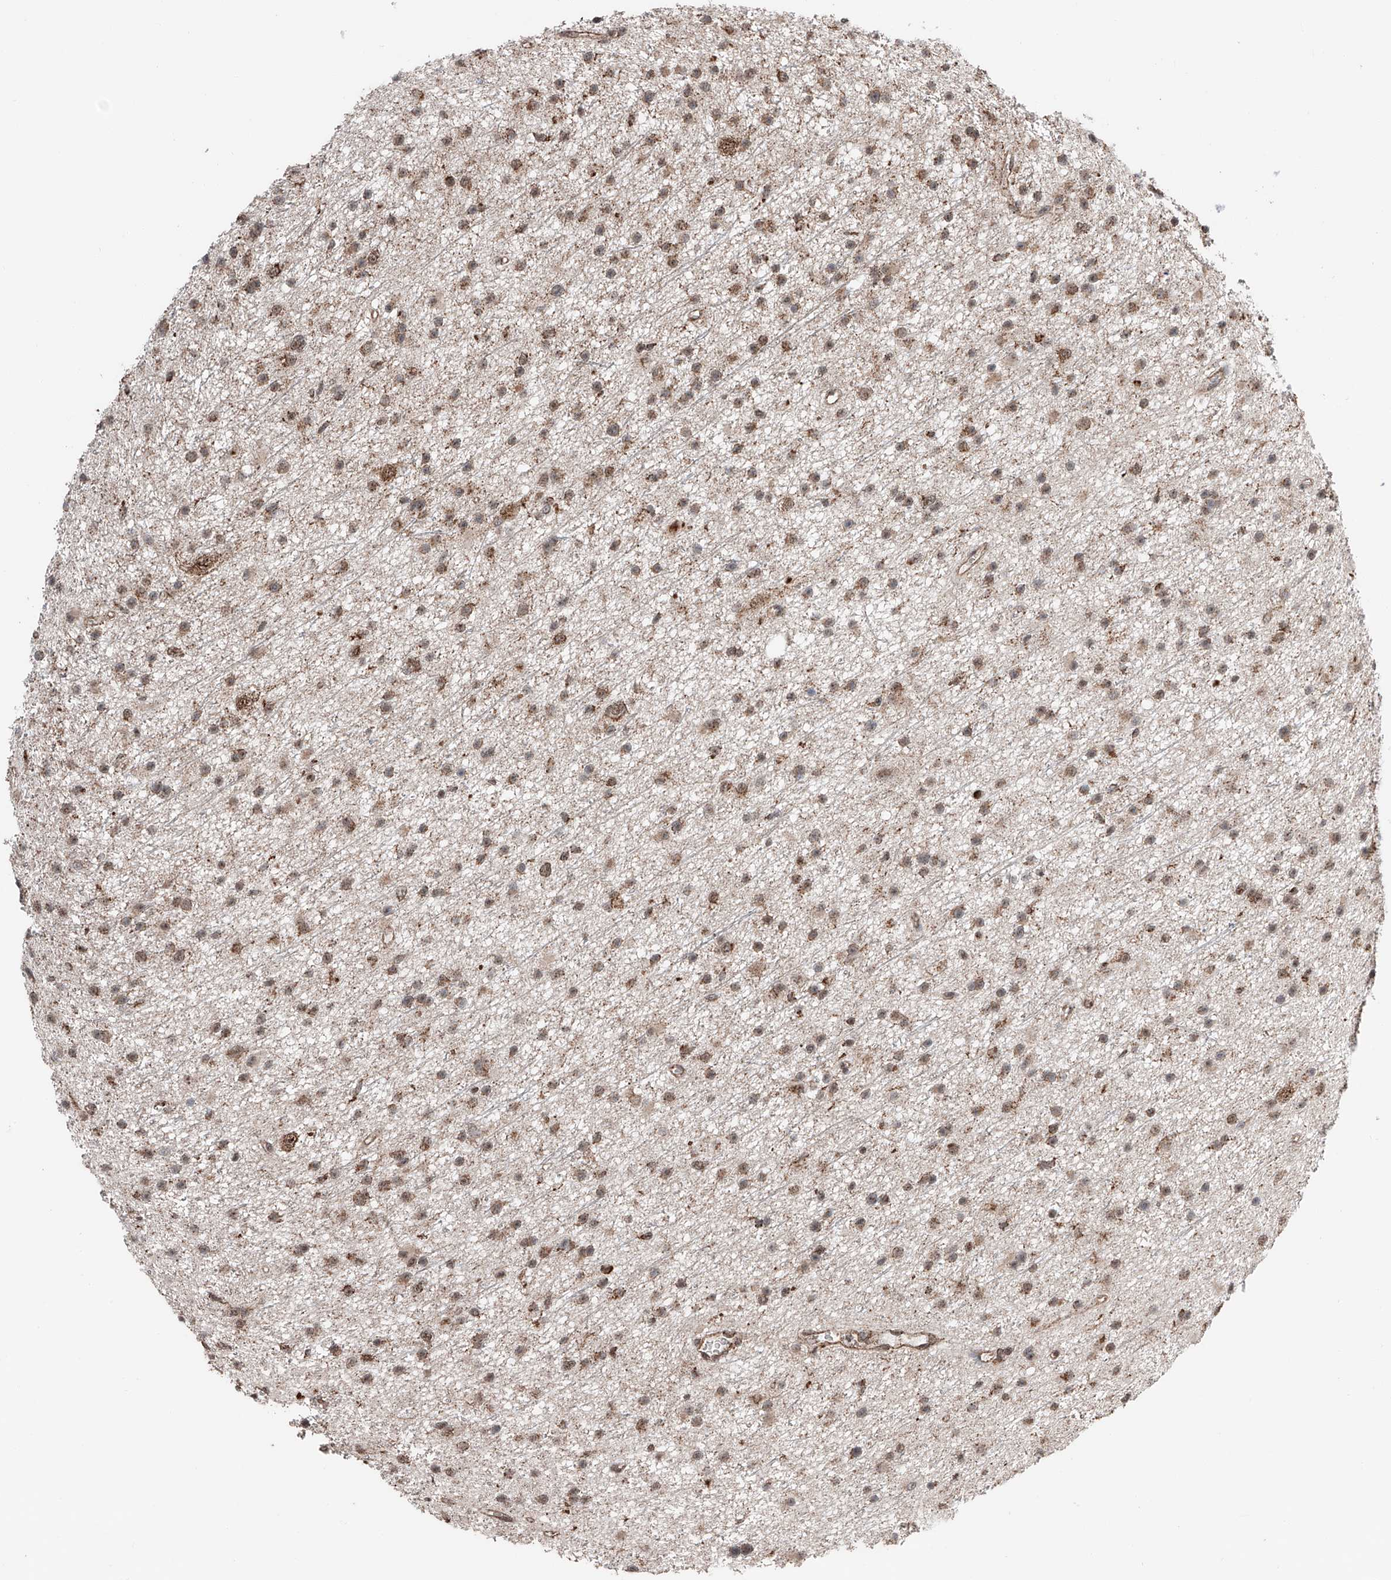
{"staining": {"intensity": "moderate", "quantity": ">75%", "location": "cytoplasmic/membranous"}, "tissue": "glioma", "cell_type": "Tumor cells", "image_type": "cancer", "snomed": [{"axis": "morphology", "description": "Glioma, malignant, Low grade"}, {"axis": "topography", "description": "Cerebral cortex"}], "caption": "DAB immunohistochemical staining of malignant glioma (low-grade) exhibits moderate cytoplasmic/membranous protein positivity in about >75% of tumor cells. (IHC, brightfield microscopy, high magnification).", "gene": "ZNF445", "patient": {"sex": "female", "age": 39}}